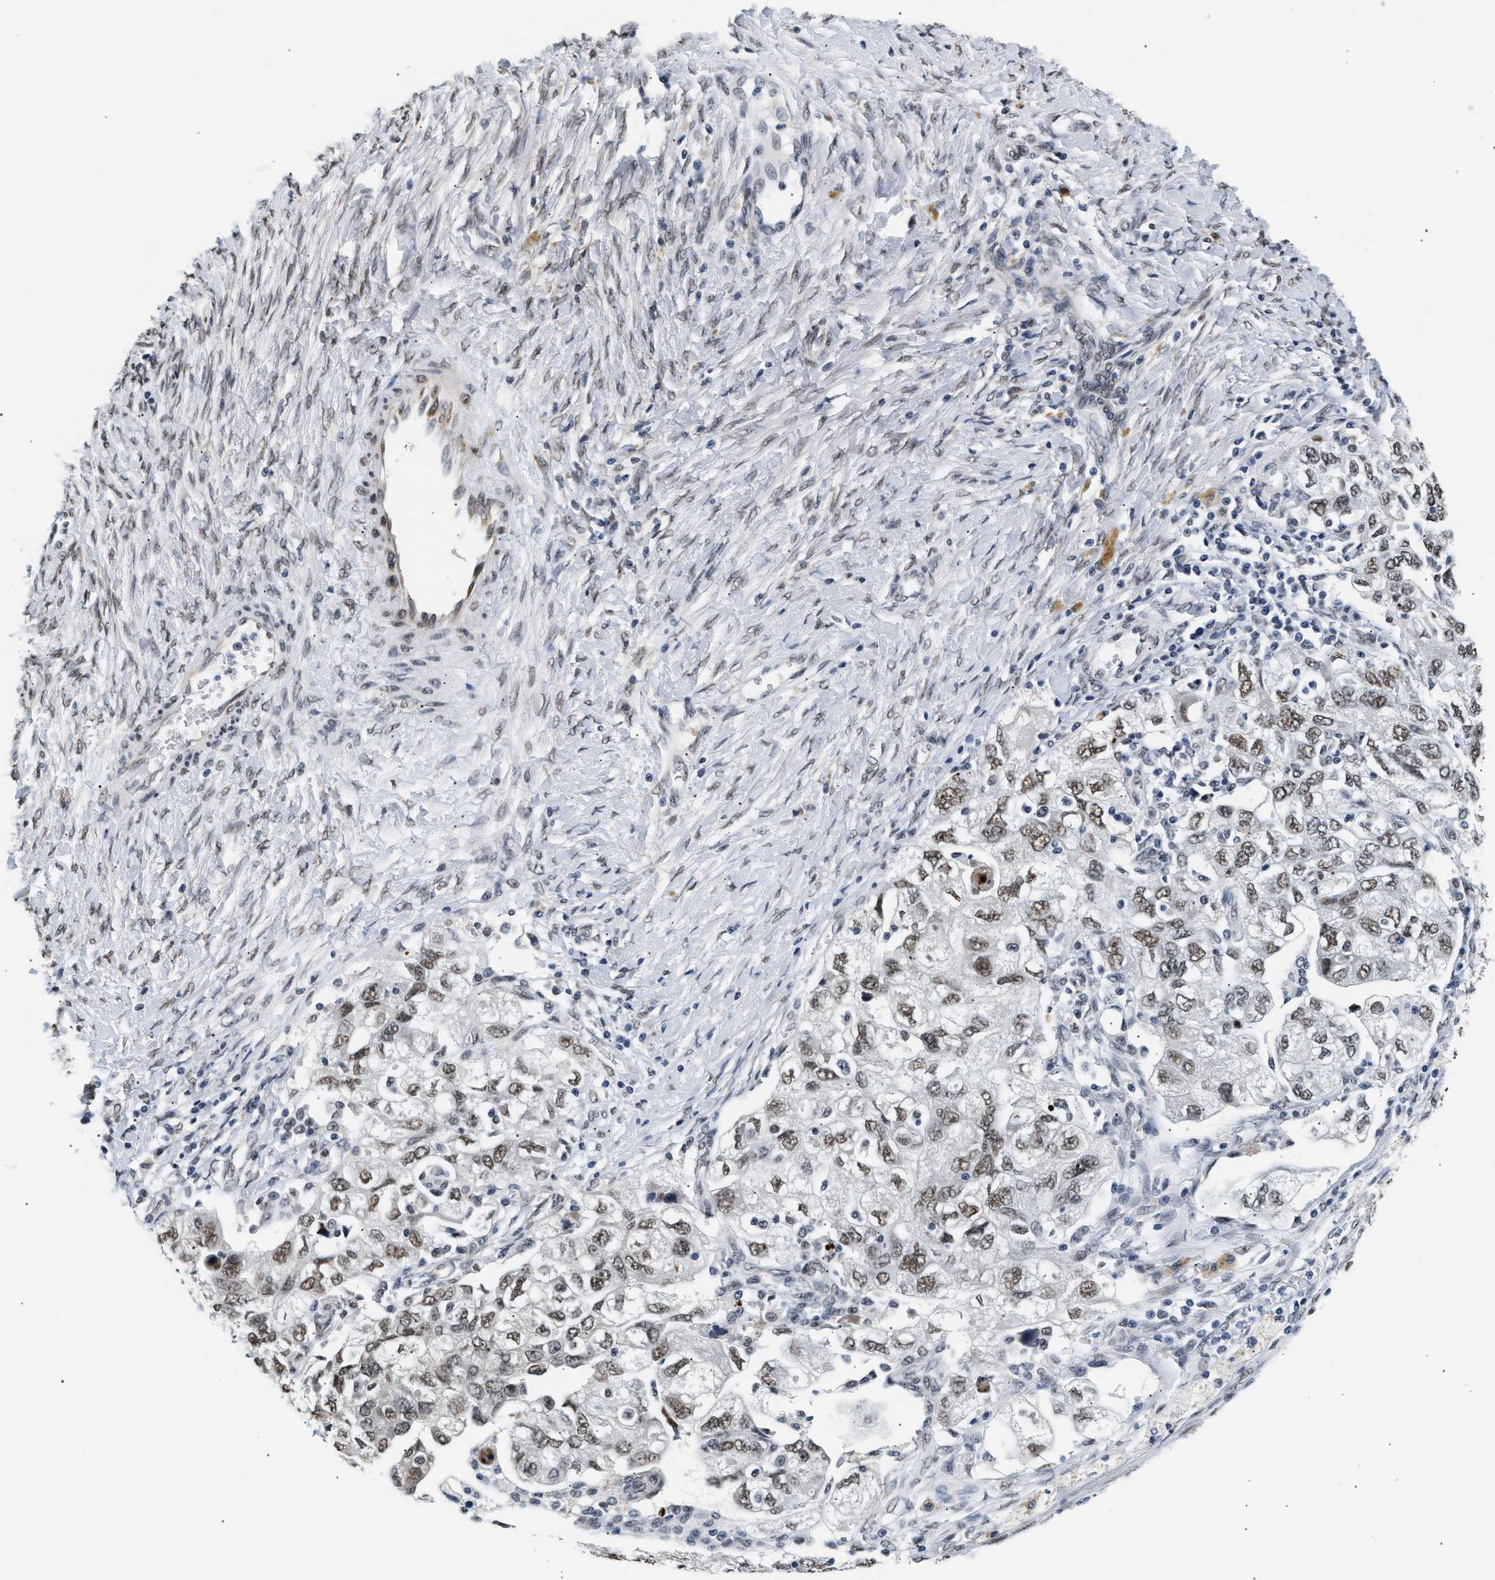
{"staining": {"intensity": "moderate", "quantity": ">75%", "location": "nuclear"}, "tissue": "ovarian cancer", "cell_type": "Tumor cells", "image_type": "cancer", "snomed": [{"axis": "morphology", "description": "Carcinoma, NOS"}, {"axis": "morphology", "description": "Cystadenocarcinoma, serous, NOS"}, {"axis": "topography", "description": "Ovary"}], "caption": "Ovarian carcinoma stained with DAB (3,3'-diaminobenzidine) immunohistochemistry (IHC) reveals medium levels of moderate nuclear staining in about >75% of tumor cells.", "gene": "THOC1", "patient": {"sex": "female", "age": 69}}